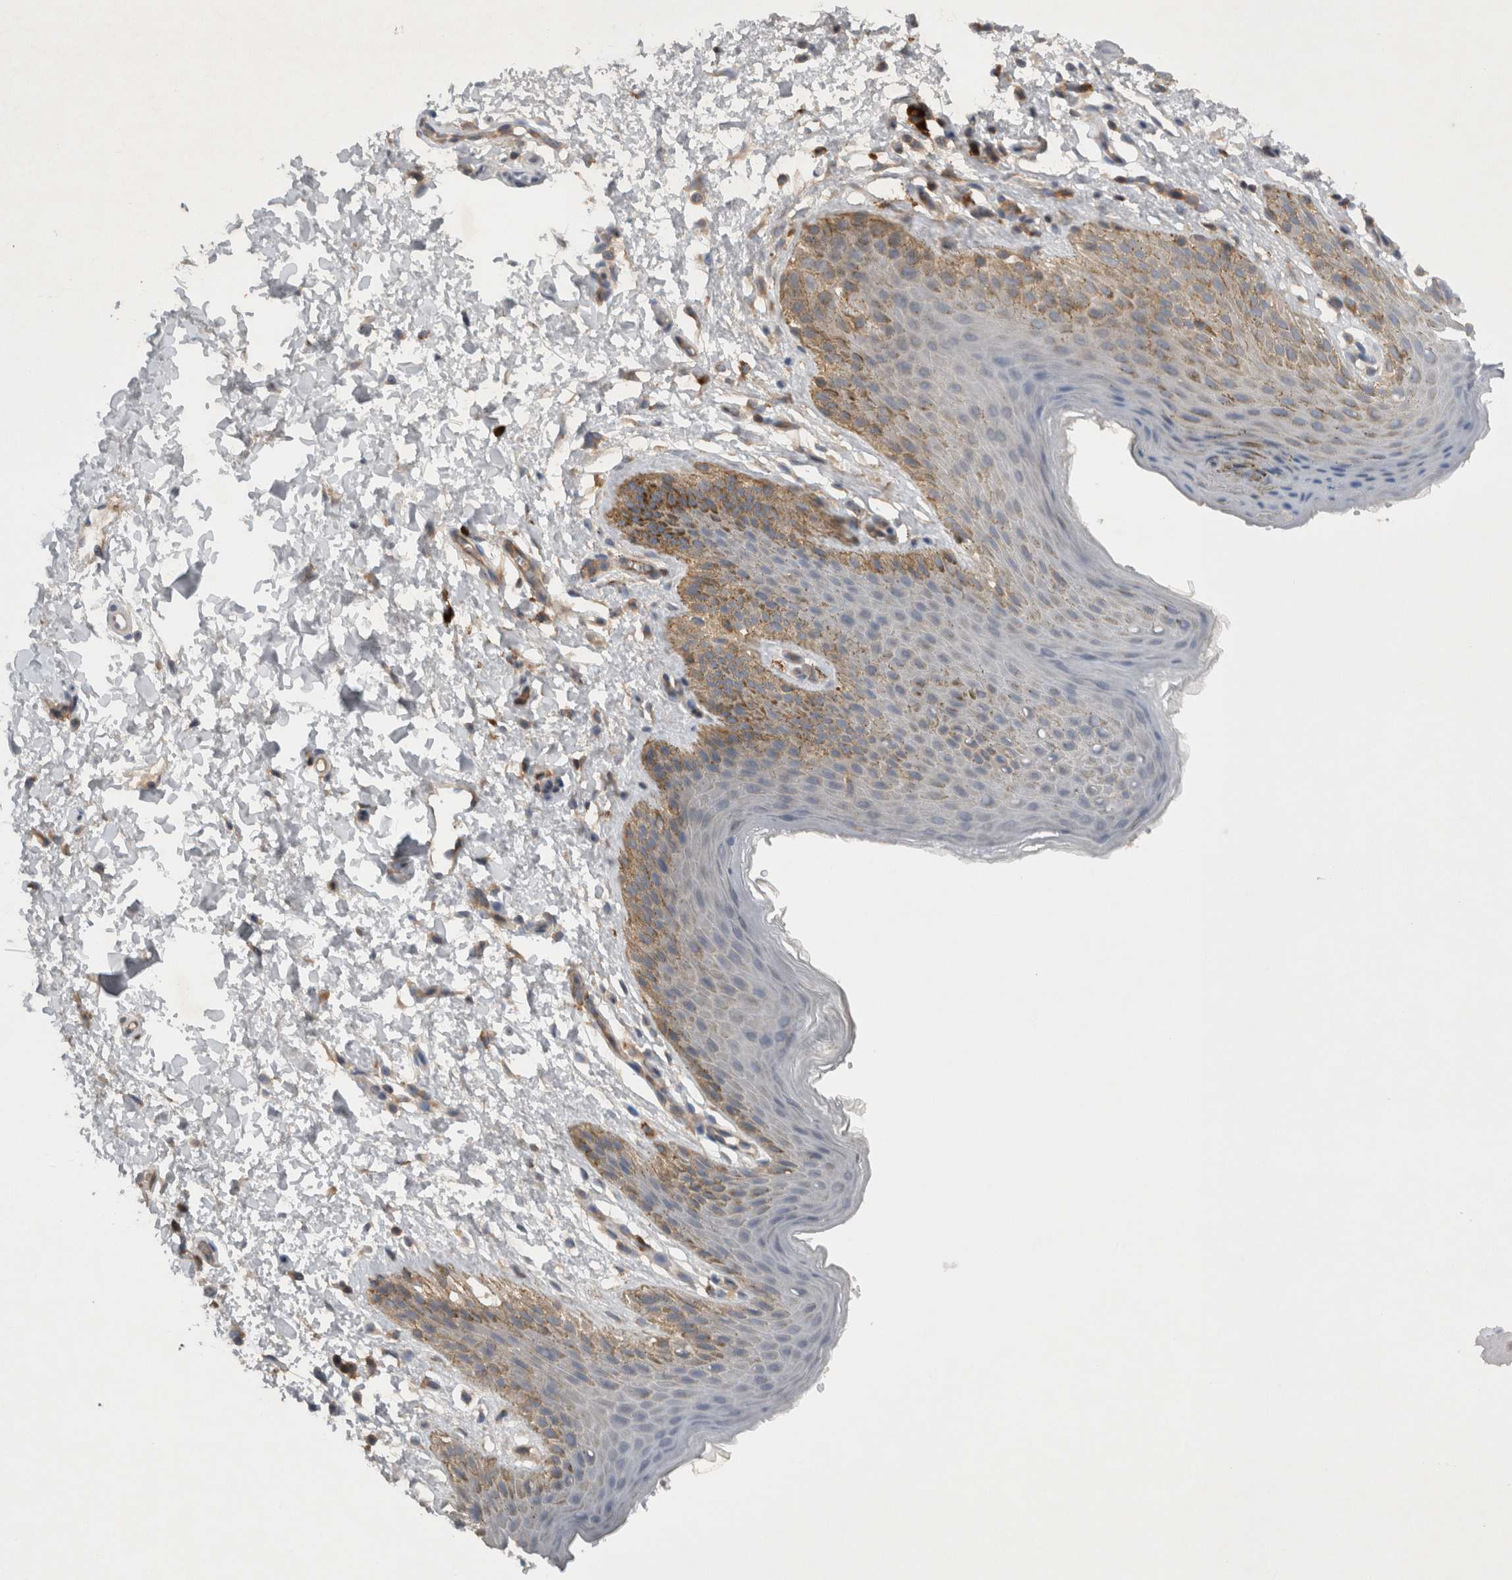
{"staining": {"intensity": "moderate", "quantity": "<25%", "location": "cytoplasmic/membranous"}, "tissue": "skin", "cell_type": "Epidermal cells", "image_type": "normal", "snomed": [{"axis": "morphology", "description": "Normal tissue, NOS"}, {"axis": "topography", "description": "Anal"}, {"axis": "topography", "description": "Peripheral nerve tissue"}], "caption": "A brown stain shows moderate cytoplasmic/membranous positivity of a protein in epidermal cells of normal human skin. The staining was performed using DAB (3,3'-diaminobenzidine) to visualize the protein expression in brown, while the nuclei were stained in blue with hematoxylin (Magnification: 20x).", "gene": "SCARA5", "patient": {"sex": "male", "age": 44}}